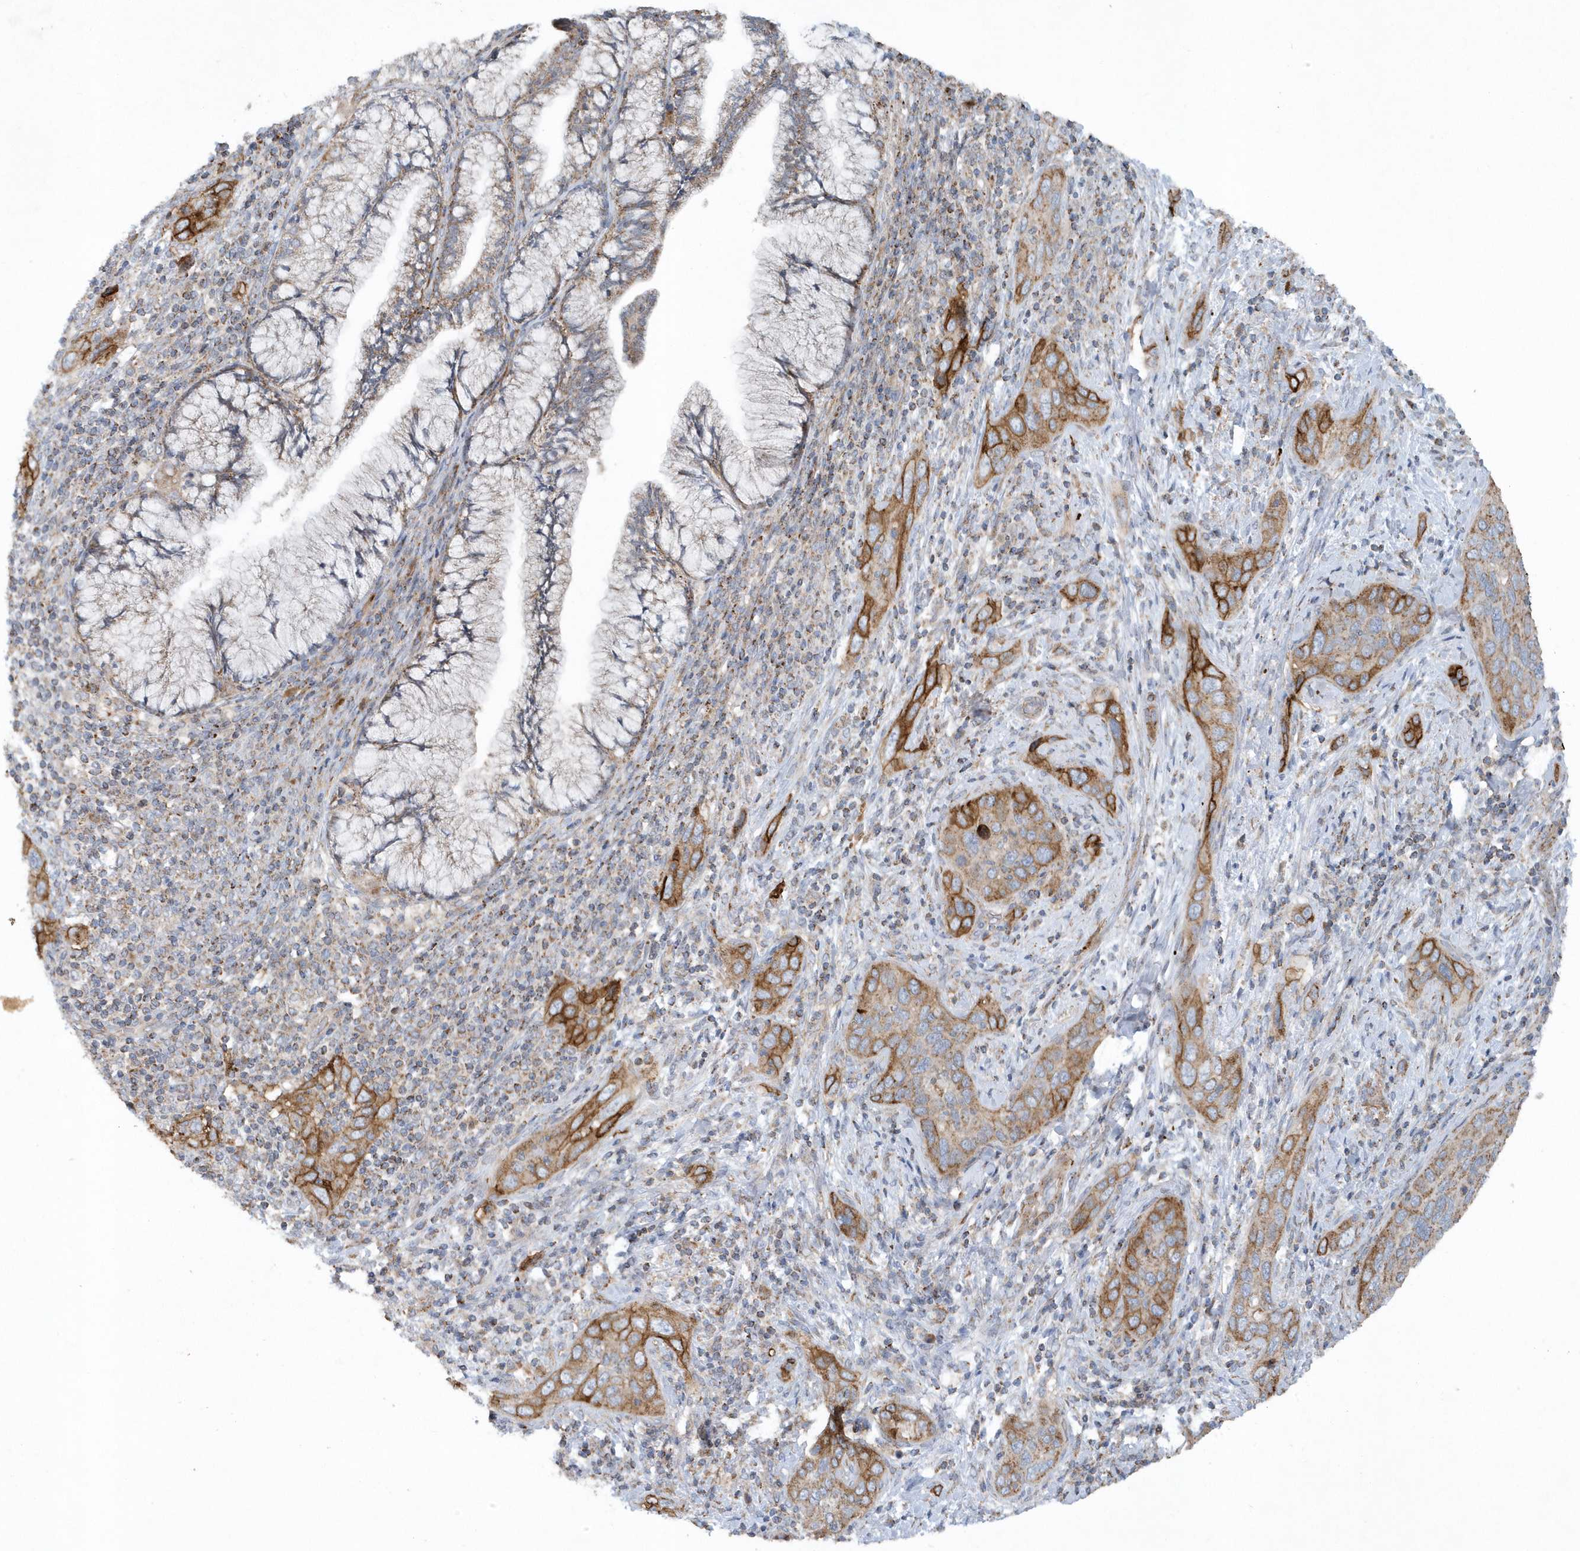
{"staining": {"intensity": "moderate", "quantity": ">75%", "location": "cytoplasmic/membranous"}, "tissue": "cervical cancer", "cell_type": "Tumor cells", "image_type": "cancer", "snomed": [{"axis": "morphology", "description": "Squamous cell carcinoma, NOS"}, {"axis": "topography", "description": "Cervix"}], "caption": "Brown immunohistochemical staining in cervical squamous cell carcinoma demonstrates moderate cytoplasmic/membranous expression in approximately >75% of tumor cells.", "gene": "SLC38A2", "patient": {"sex": "female", "age": 60}}